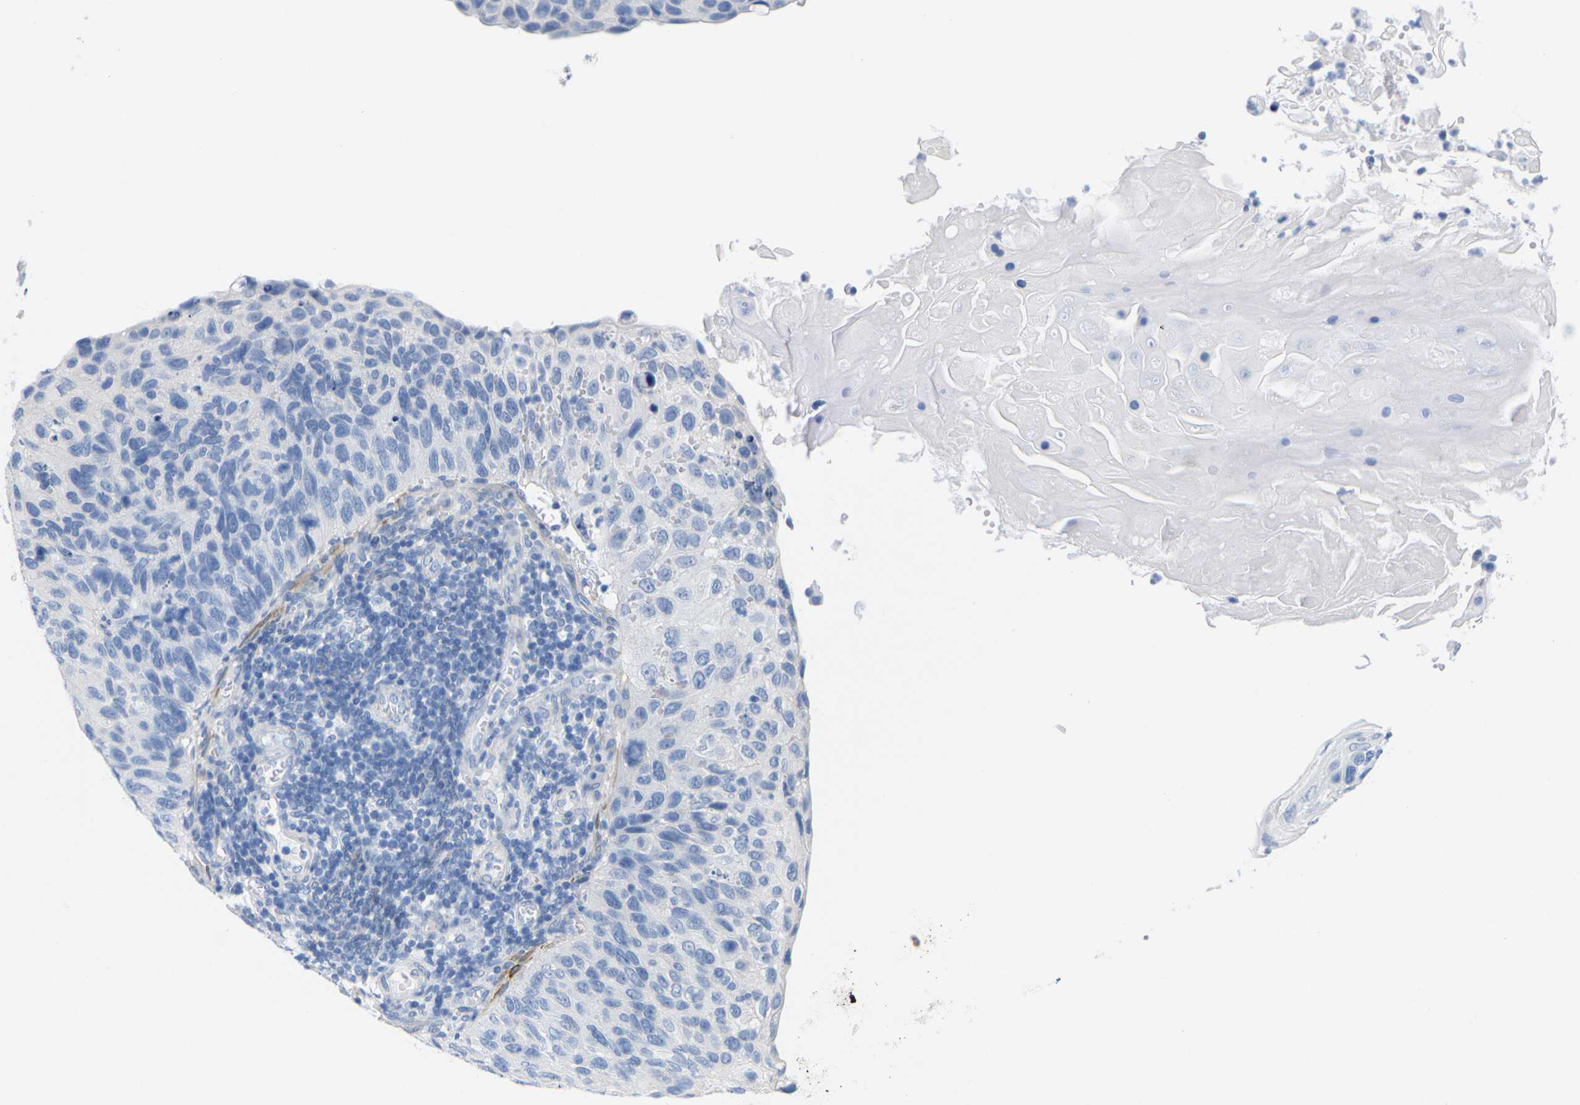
{"staining": {"intensity": "negative", "quantity": "none", "location": "none"}, "tissue": "cervical cancer", "cell_type": "Tumor cells", "image_type": "cancer", "snomed": [{"axis": "morphology", "description": "Squamous cell carcinoma, NOS"}, {"axis": "topography", "description": "Cervix"}], "caption": "Immunohistochemistry (IHC) of cervical cancer shows no expression in tumor cells.", "gene": "CNN1", "patient": {"sex": "female", "age": 70}}